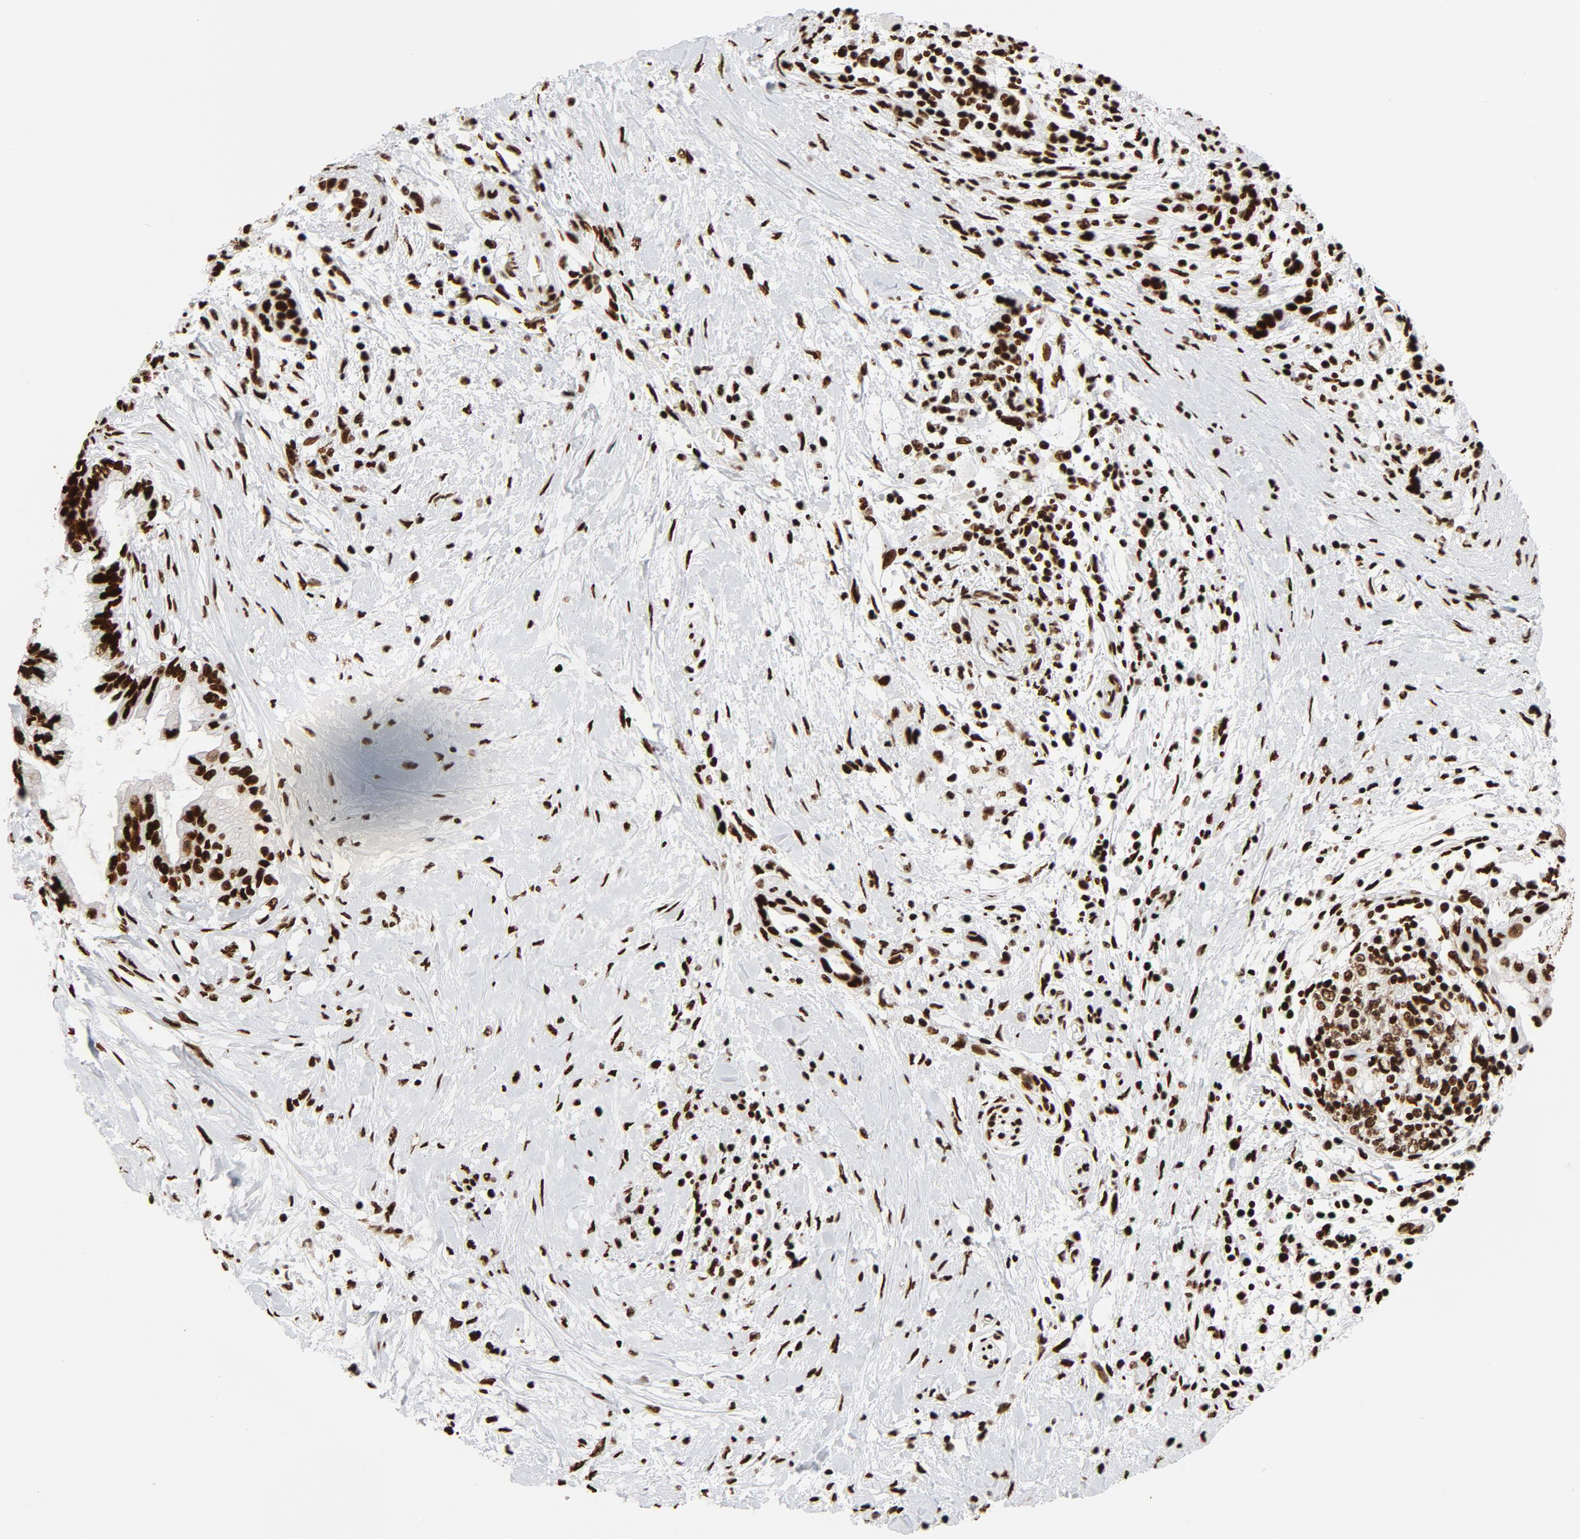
{"staining": {"intensity": "strong", "quantity": ">75%", "location": "nuclear"}, "tissue": "pancreatic cancer", "cell_type": "Tumor cells", "image_type": "cancer", "snomed": [{"axis": "morphology", "description": "Adenocarcinoma, NOS"}, {"axis": "topography", "description": "Pancreas"}], "caption": "Human adenocarcinoma (pancreatic) stained with a brown dye shows strong nuclear positive positivity in about >75% of tumor cells.", "gene": "XRCC6", "patient": {"sex": "female", "age": 64}}